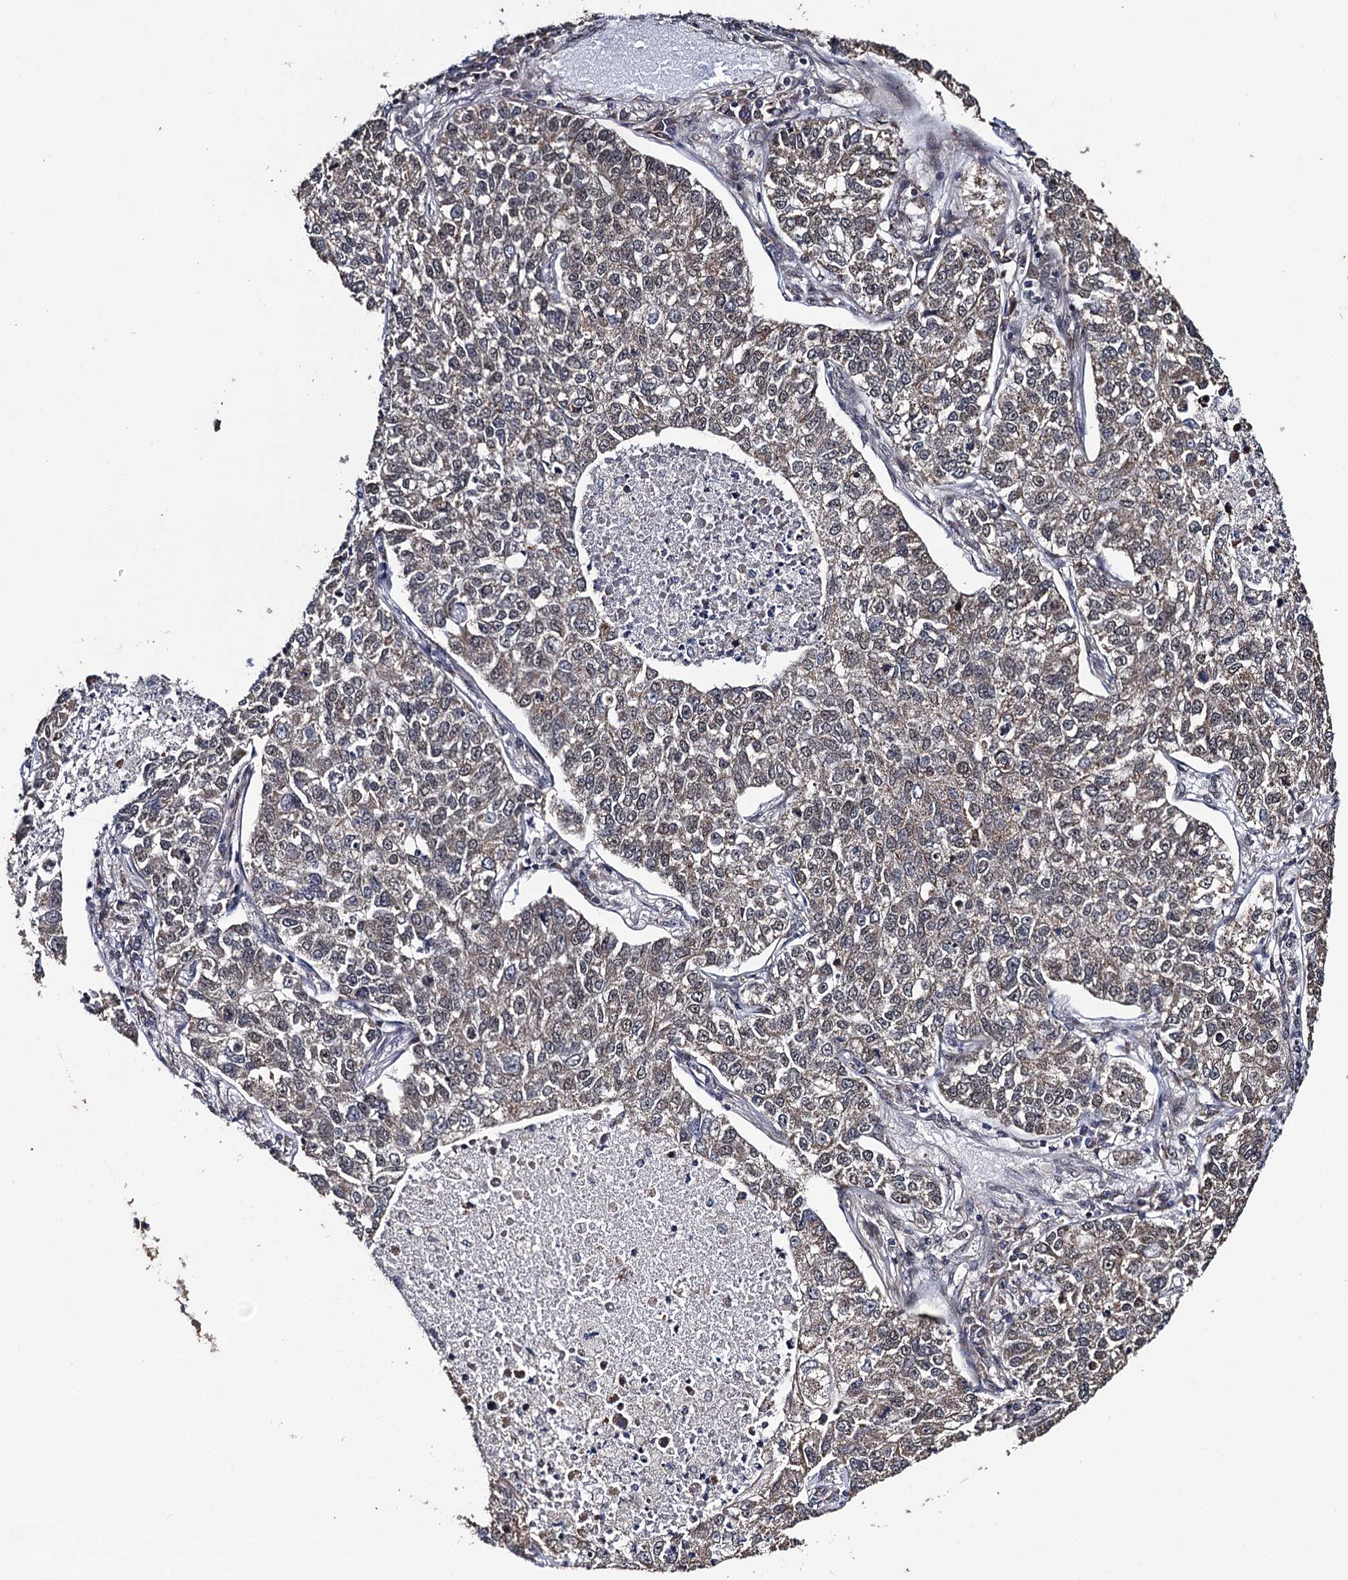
{"staining": {"intensity": "weak", "quantity": "<25%", "location": "cytoplasmic/membranous"}, "tissue": "lung cancer", "cell_type": "Tumor cells", "image_type": "cancer", "snomed": [{"axis": "morphology", "description": "Adenocarcinoma, NOS"}, {"axis": "topography", "description": "Lung"}], "caption": "IHC micrograph of lung adenocarcinoma stained for a protein (brown), which reveals no staining in tumor cells.", "gene": "LRRC63", "patient": {"sex": "male", "age": 49}}